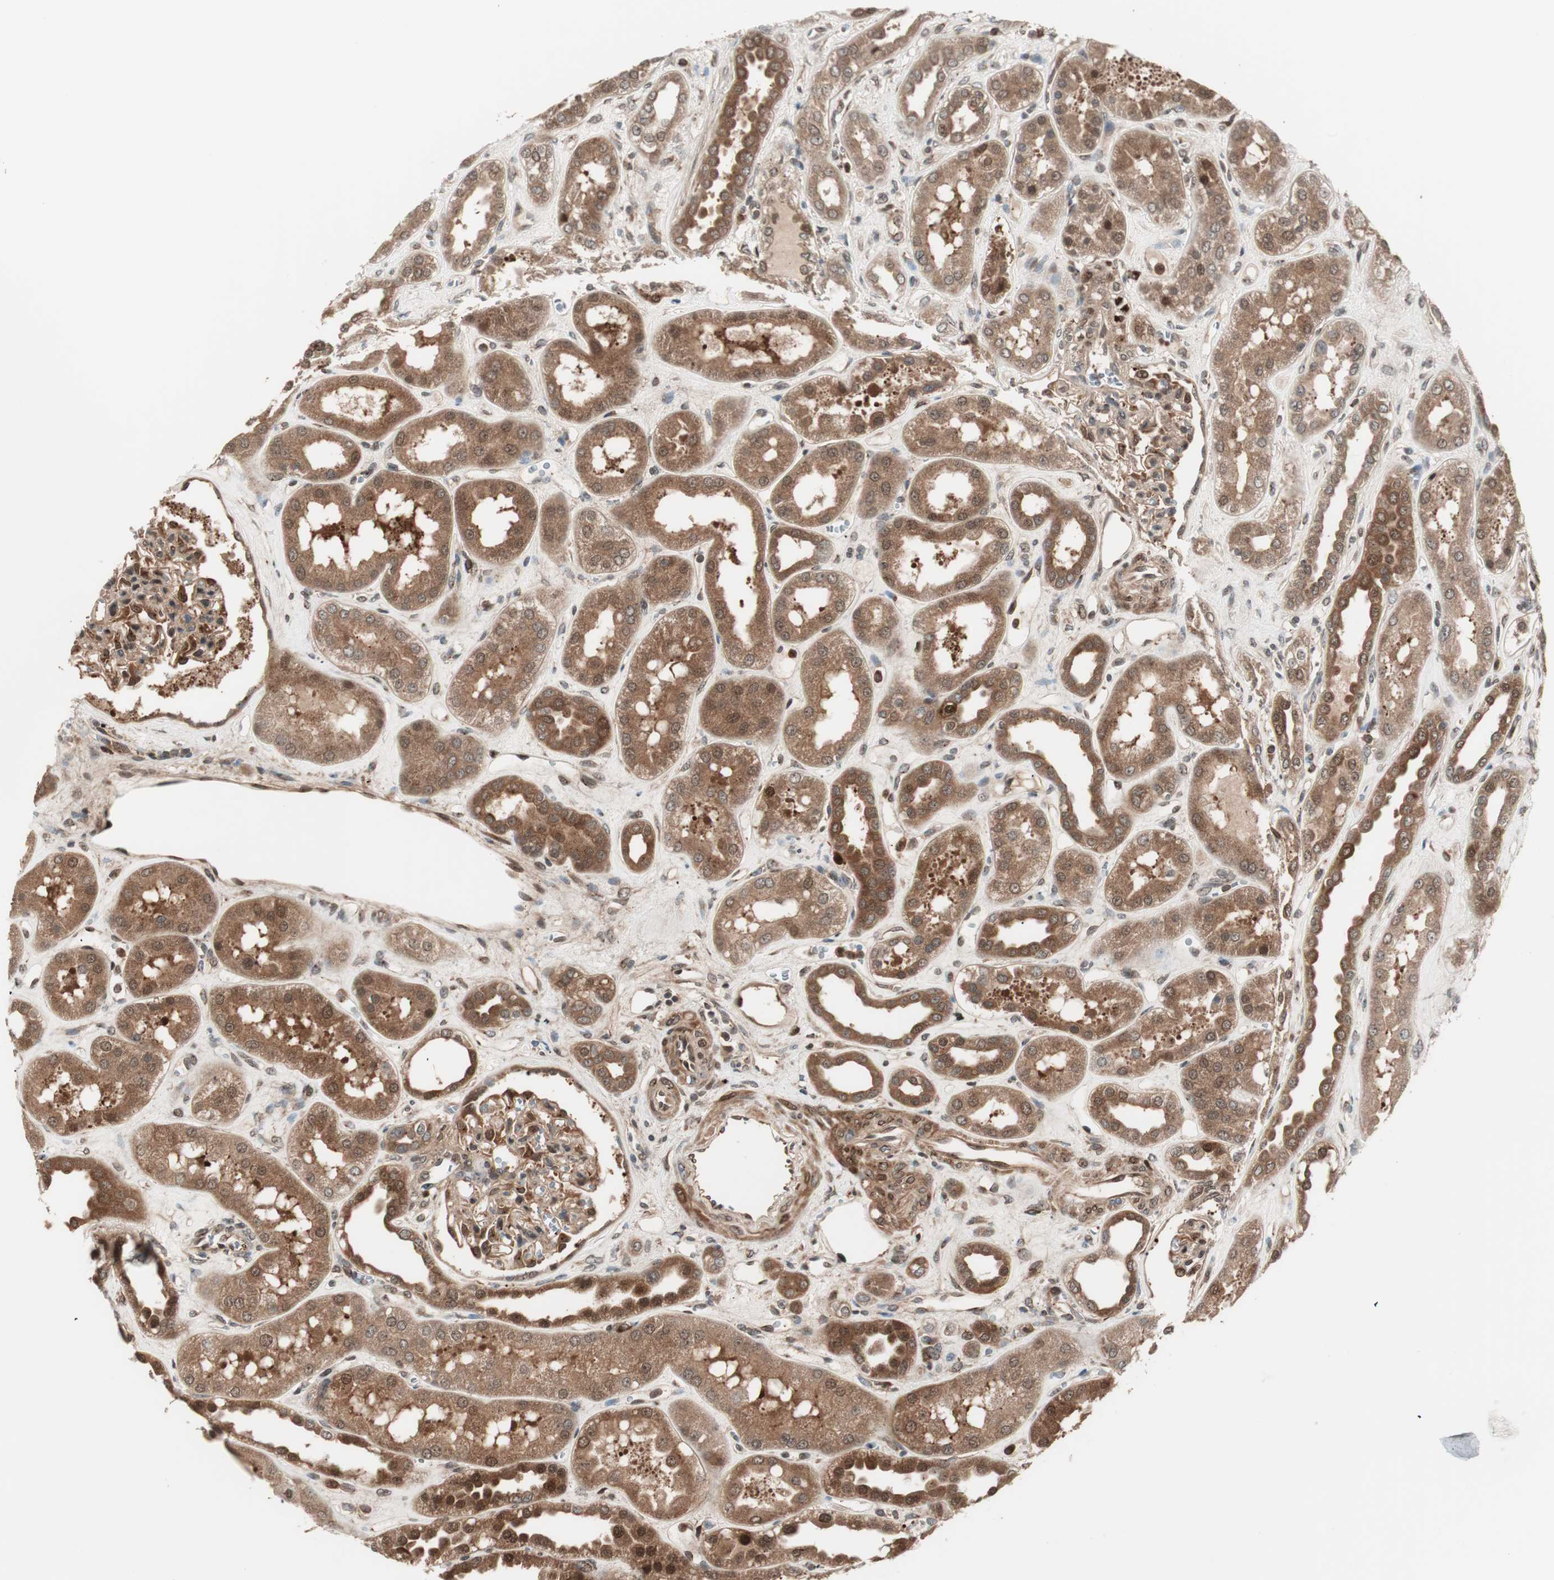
{"staining": {"intensity": "strong", "quantity": ">75%", "location": "cytoplasmic/membranous,nuclear"}, "tissue": "kidney", "cell_type": "Cells in glomeruli", "image_type": "normal", "snomed": [{"axis": "morphology", "description": "Normal tissue, NOS"}, {"axis": "topography", "description": "Kidney"}], "caption": "Cells in glomeruli exhibit high levels of strong cytoplasmic/membranous,nuclear positivity in approximately >75% of cells in normal kidney. (brown staining indicates protein expression, while blue staining denotes nuclei).", "gene": "PRKG2", "patient": {"sex": "male", "age": 59}}